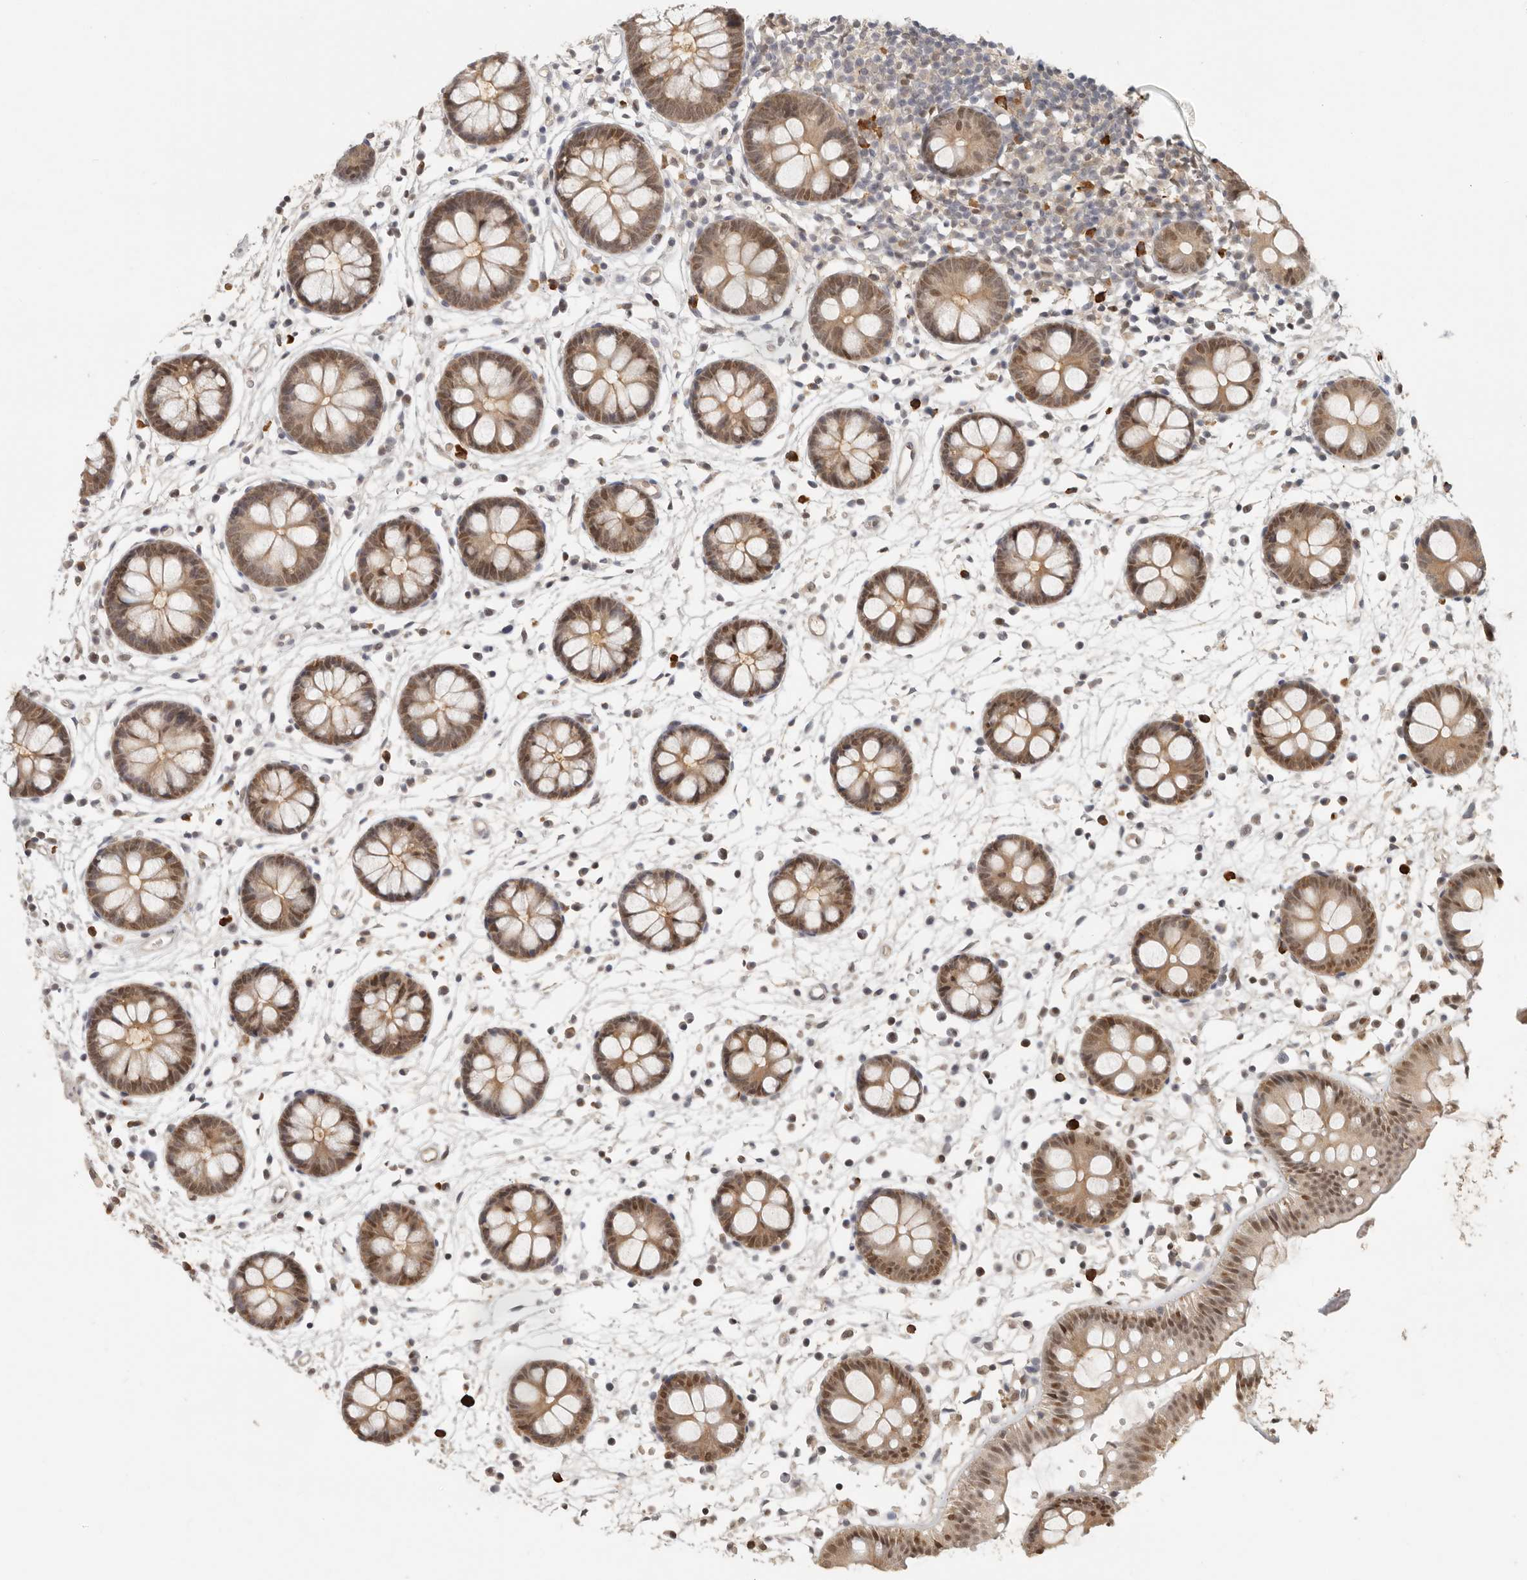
{"staining": {"intensity": "weak", "quantity": ">75%", "location": "cytoplasmic/membranous,nuclear"}, "tissue": "colon", "cell_type": "Endothelial cells", "image_type": "normal", "snomed": [{"axis": "morphology", "description": "Normal tissue, NOS"}, {"axis": "topography", "description": "Colon"}], "caption": "Unremarkable colon reveals weak cytoplasmic/membranous,nuclear staining in approximately >75% of endothelial cells.", "gene": "PSMA5", "patient": {"sex": "male", "age": 56}}